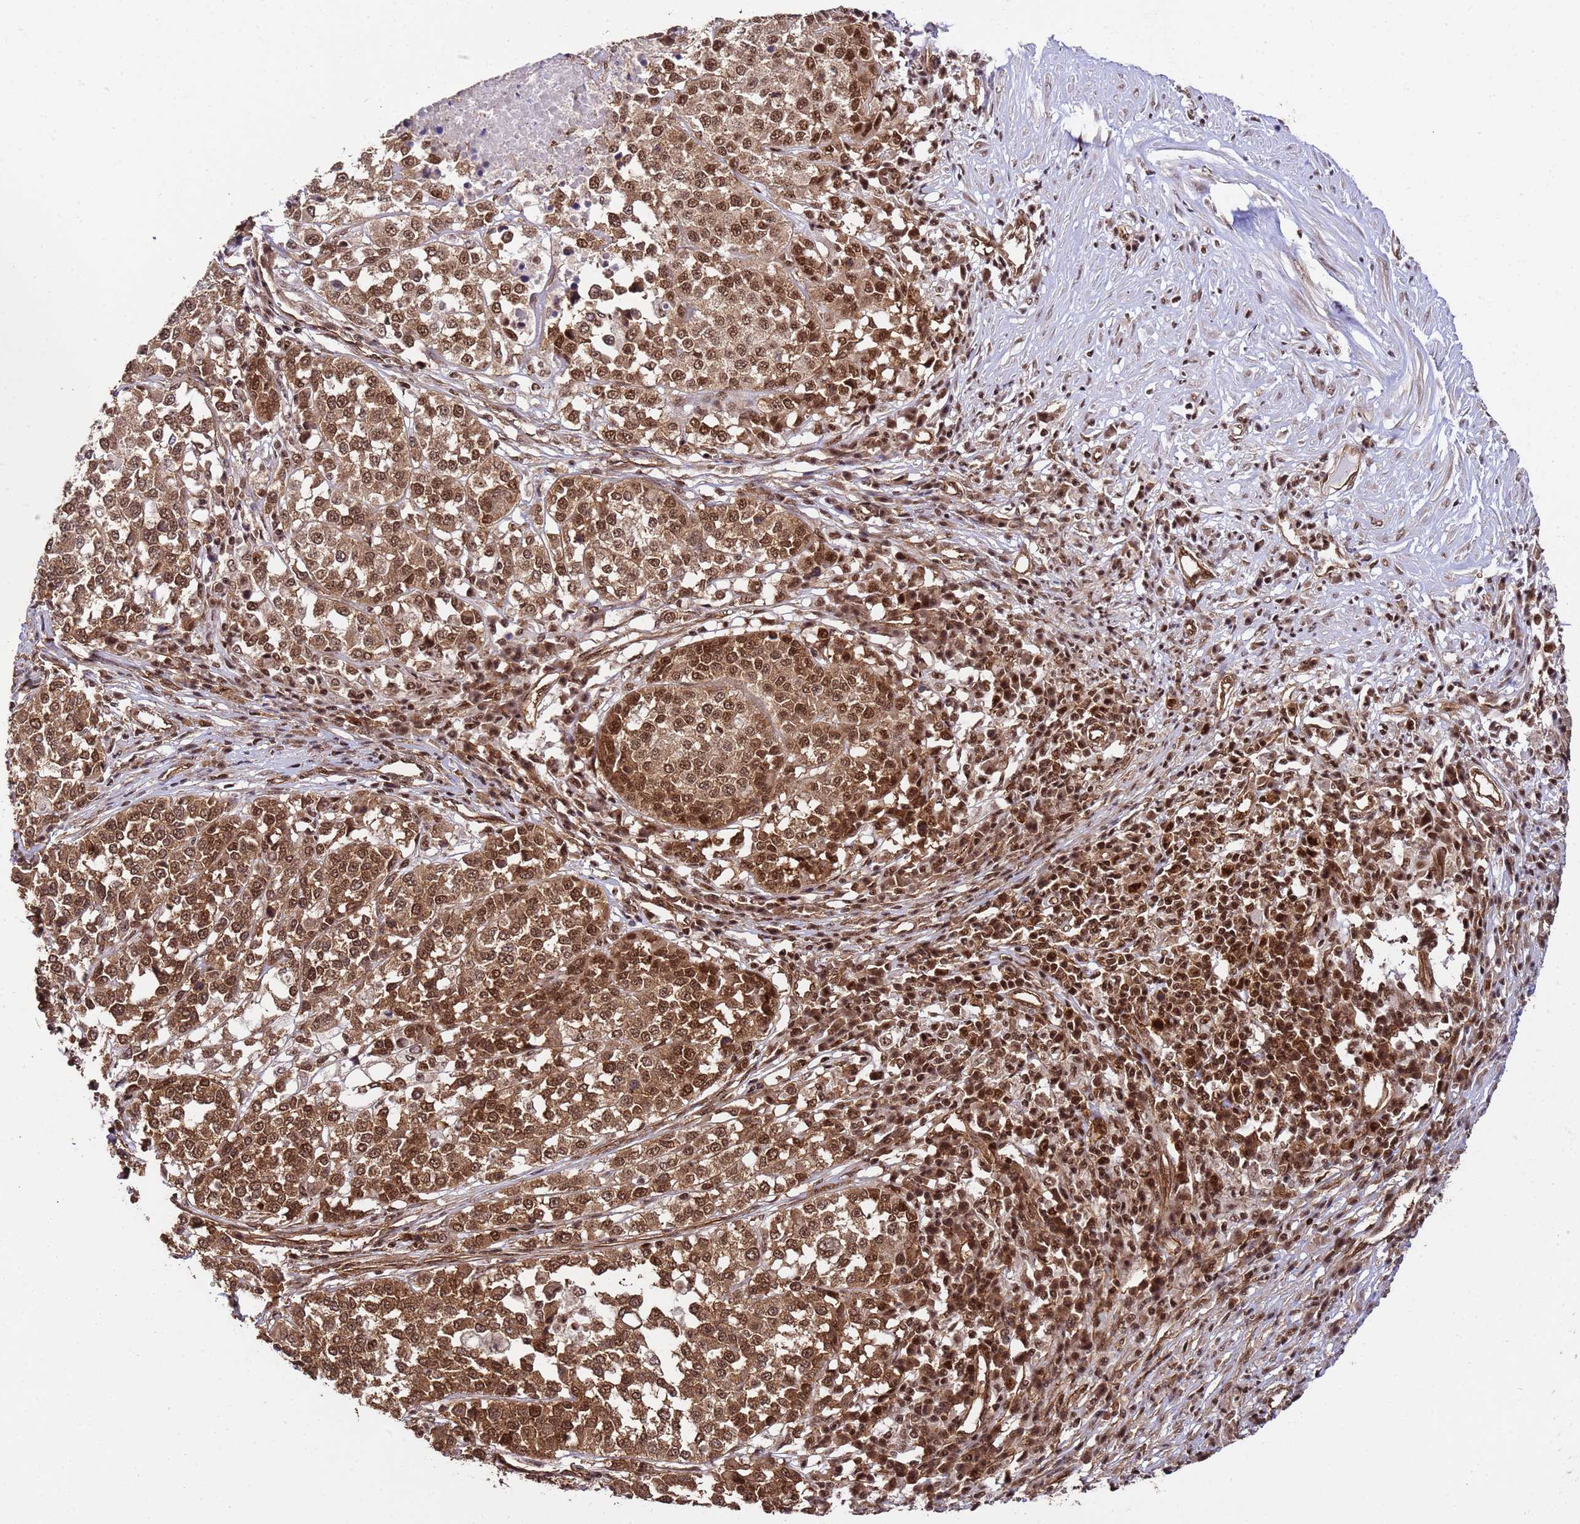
{"staining": {"intensity": "strong", "quantity": ">75%", "location": "cytoplasmic/membranous,nuclear"}, "tissue": "melanoma", "cell_type": "Tumor cells", "image_type": "cancer", "snomed": [{"axis": "morphology", "description": "Malignant melanoma, Metastatic site"}, {"axis": "topography", "description": "Lymph node"}], "caption": "The micrograph demonstrates a brown stain indicating the presence of a protein in the cytoplasmic/membranous and nuclear of tumor cells in melanoma.", "gene": "SYF2", "patient": {"sex": "male", "age": 44}}